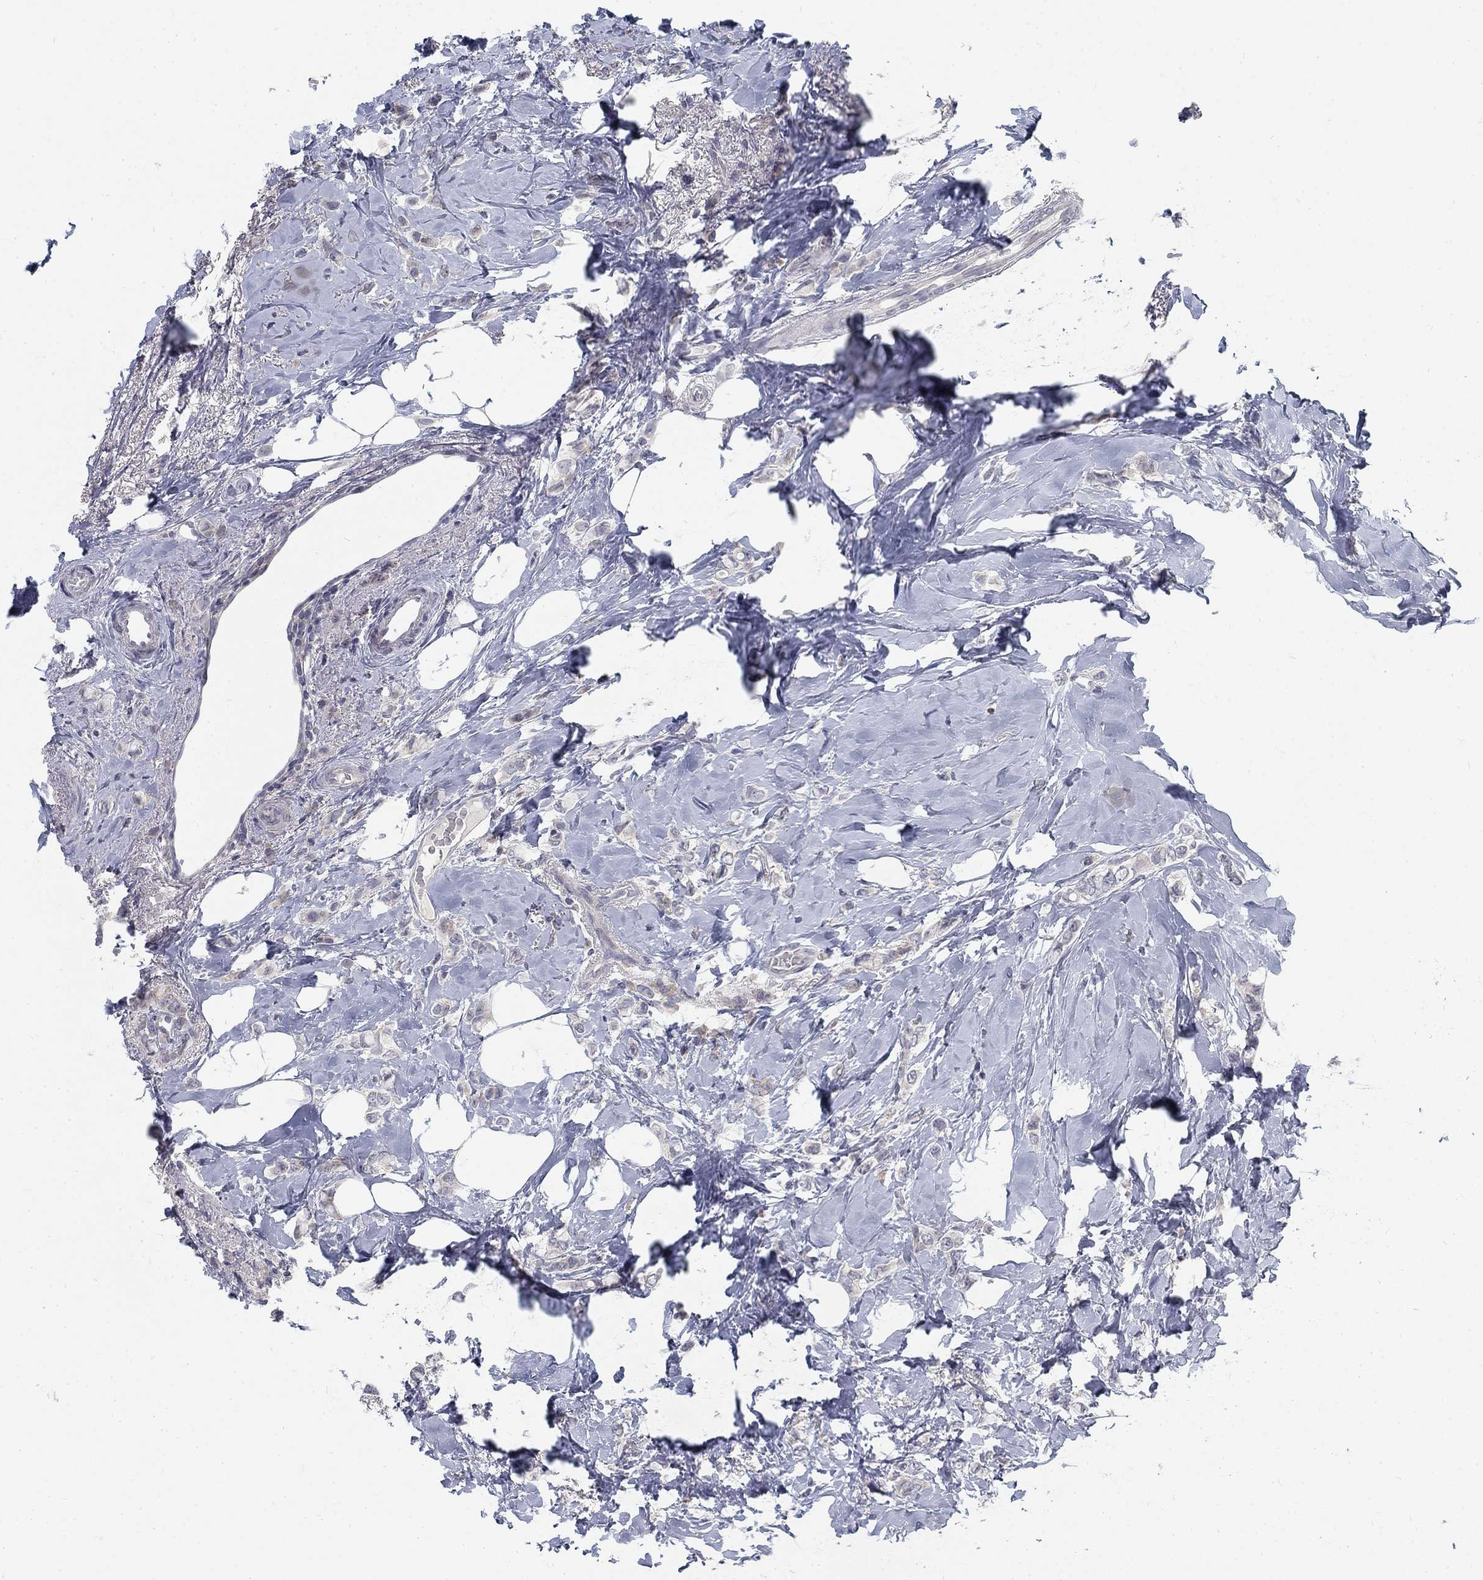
{"staining": {"intensity": "negative", "quantity": "none", "location": "none"}, "tissue": "breast cancer", "cell_type": "Tumor cells", "image_type": "cancer", "snomed": [{"axis": "morphology", "description": "Lobular carcinoma"}, {"axis": "topography", "description": "Breast"}], "caption": "Immunohistochemistry micrograph of neoplastic tissue: human breast lobular carcinoma stained with DAB (3,3'-diaminobenzidine) shows no significant protein positivity in tumor cells.", "gene": "ATP1A3", "patient": {"sex": "female", "age": 66}}